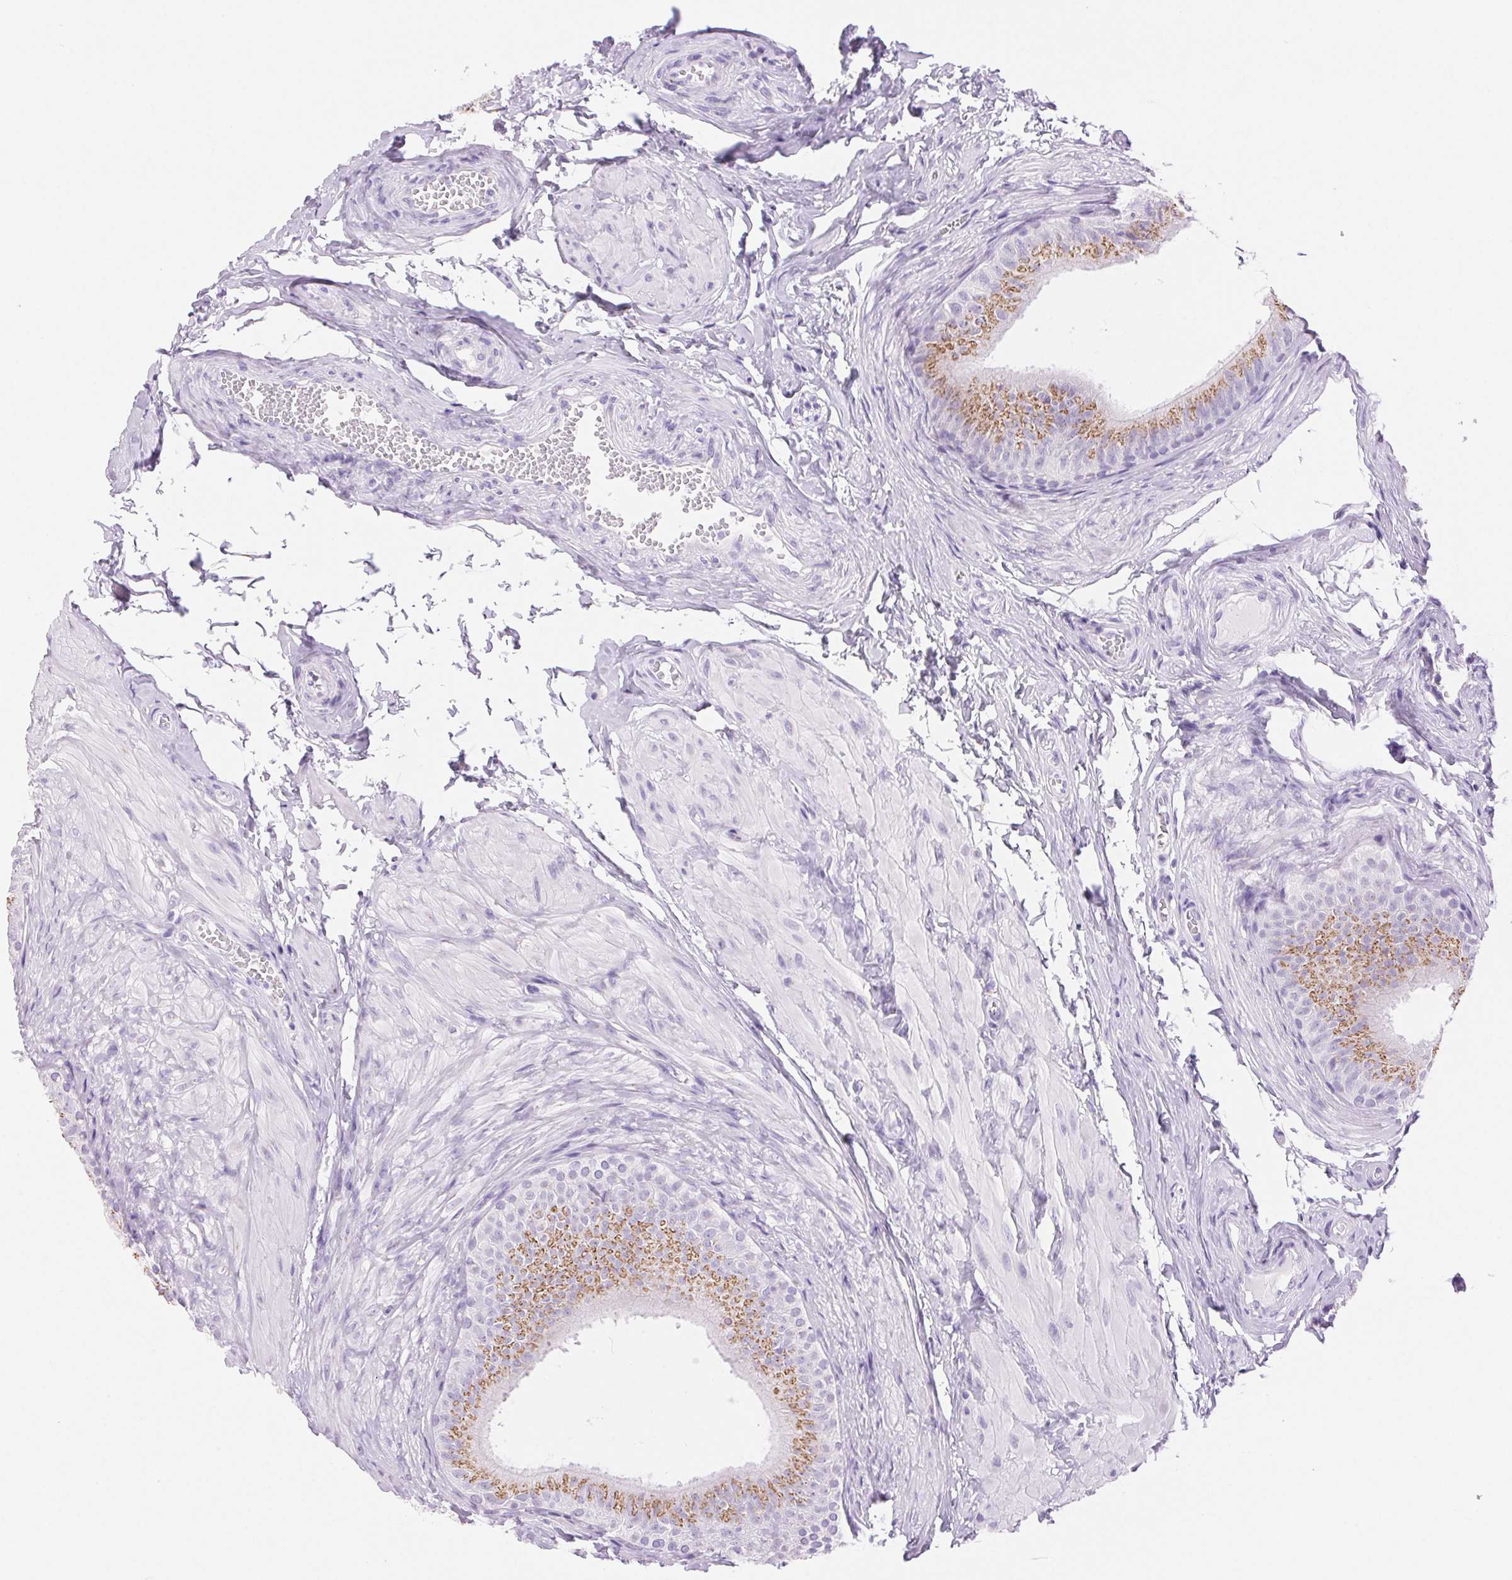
{"staining": {"intensity": "moderate", "quantity": "25%-75%", "location": "cytoplasmic/membranous"}, "tissue": "epididymis", "cell_type": "Glandular cells", "image_type": "normal", "snomed": [{"axis": "morphology", "description": "Normal tissue, NOS"}, {"axis": "topography", "description": "Epididymis, spermatic cord, NOS"}, {"axis": "topography", "description": "Epididymis"}, {"axis": "topography", "description": "Peripheral nerve tissue"}], "caption": "DAB immunohistochemical staining of unremarkable epididymis demonstrates moderate cytoplasmic/membranous protein expression in approximately 25%-75% of glandular cells. (Stains: DAB (3,3'-diaminobenzidine) in brown, nuclei in blue, Microscopy: brightfield microscopy at high magnification).", "gene": "SERPINB3", "patient": {"sex": "male", "age": 29}}